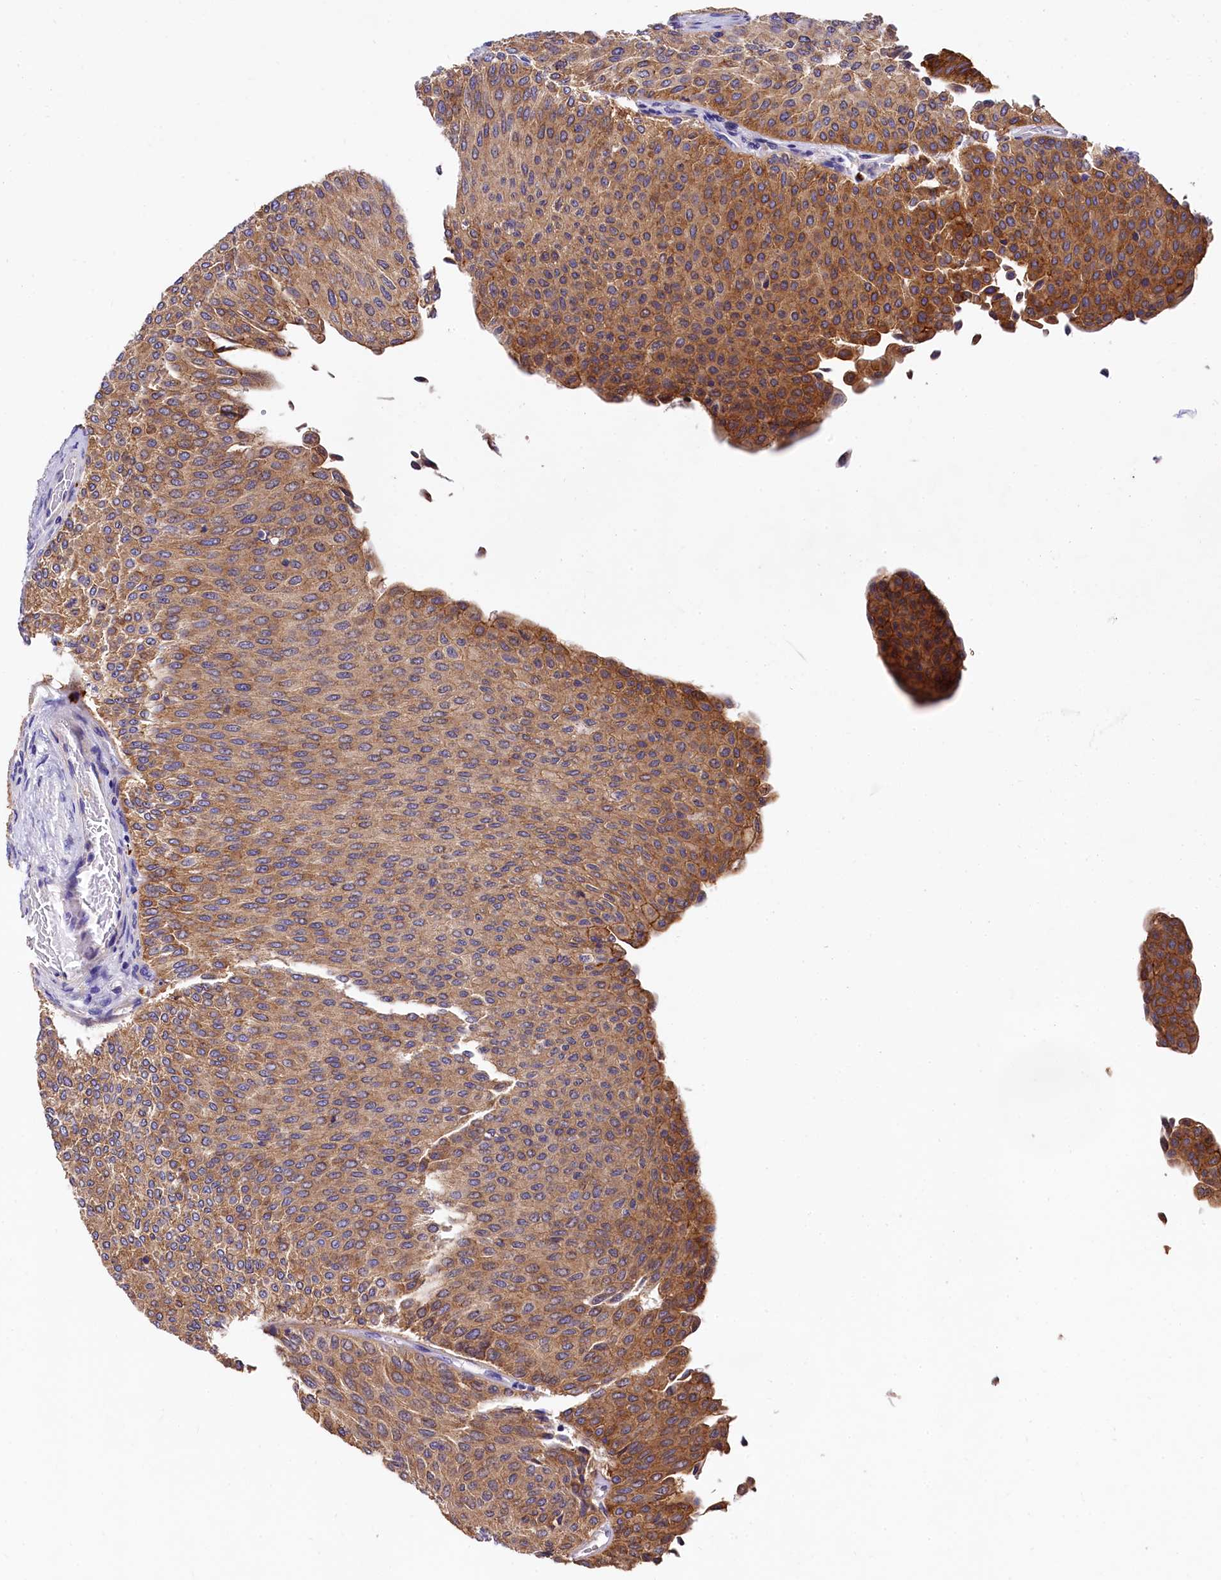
{"staining": {"intensity": "moderate", "quantity": ">75%", "location": "cytoplasmic/membranous"}, "tissue": "urothelial cancer", "cell_type": "Tumor cells", "image_type": "cancer", "snomed": [{"axis": "morphology", "description": "Urothelial carcinoma, Low grade"}, {"axis": "topography", "description": "Urinary bladder"}], "caption": "An image showing moderate cytoplasmic/membranous positivity in about >75% of tumor cells in low-grade urothelial carcinoma, as visualized by brown immunohistochemical staining.", "gene": "EPS8L2", "patient": {"sex": "male", "age": 78}}